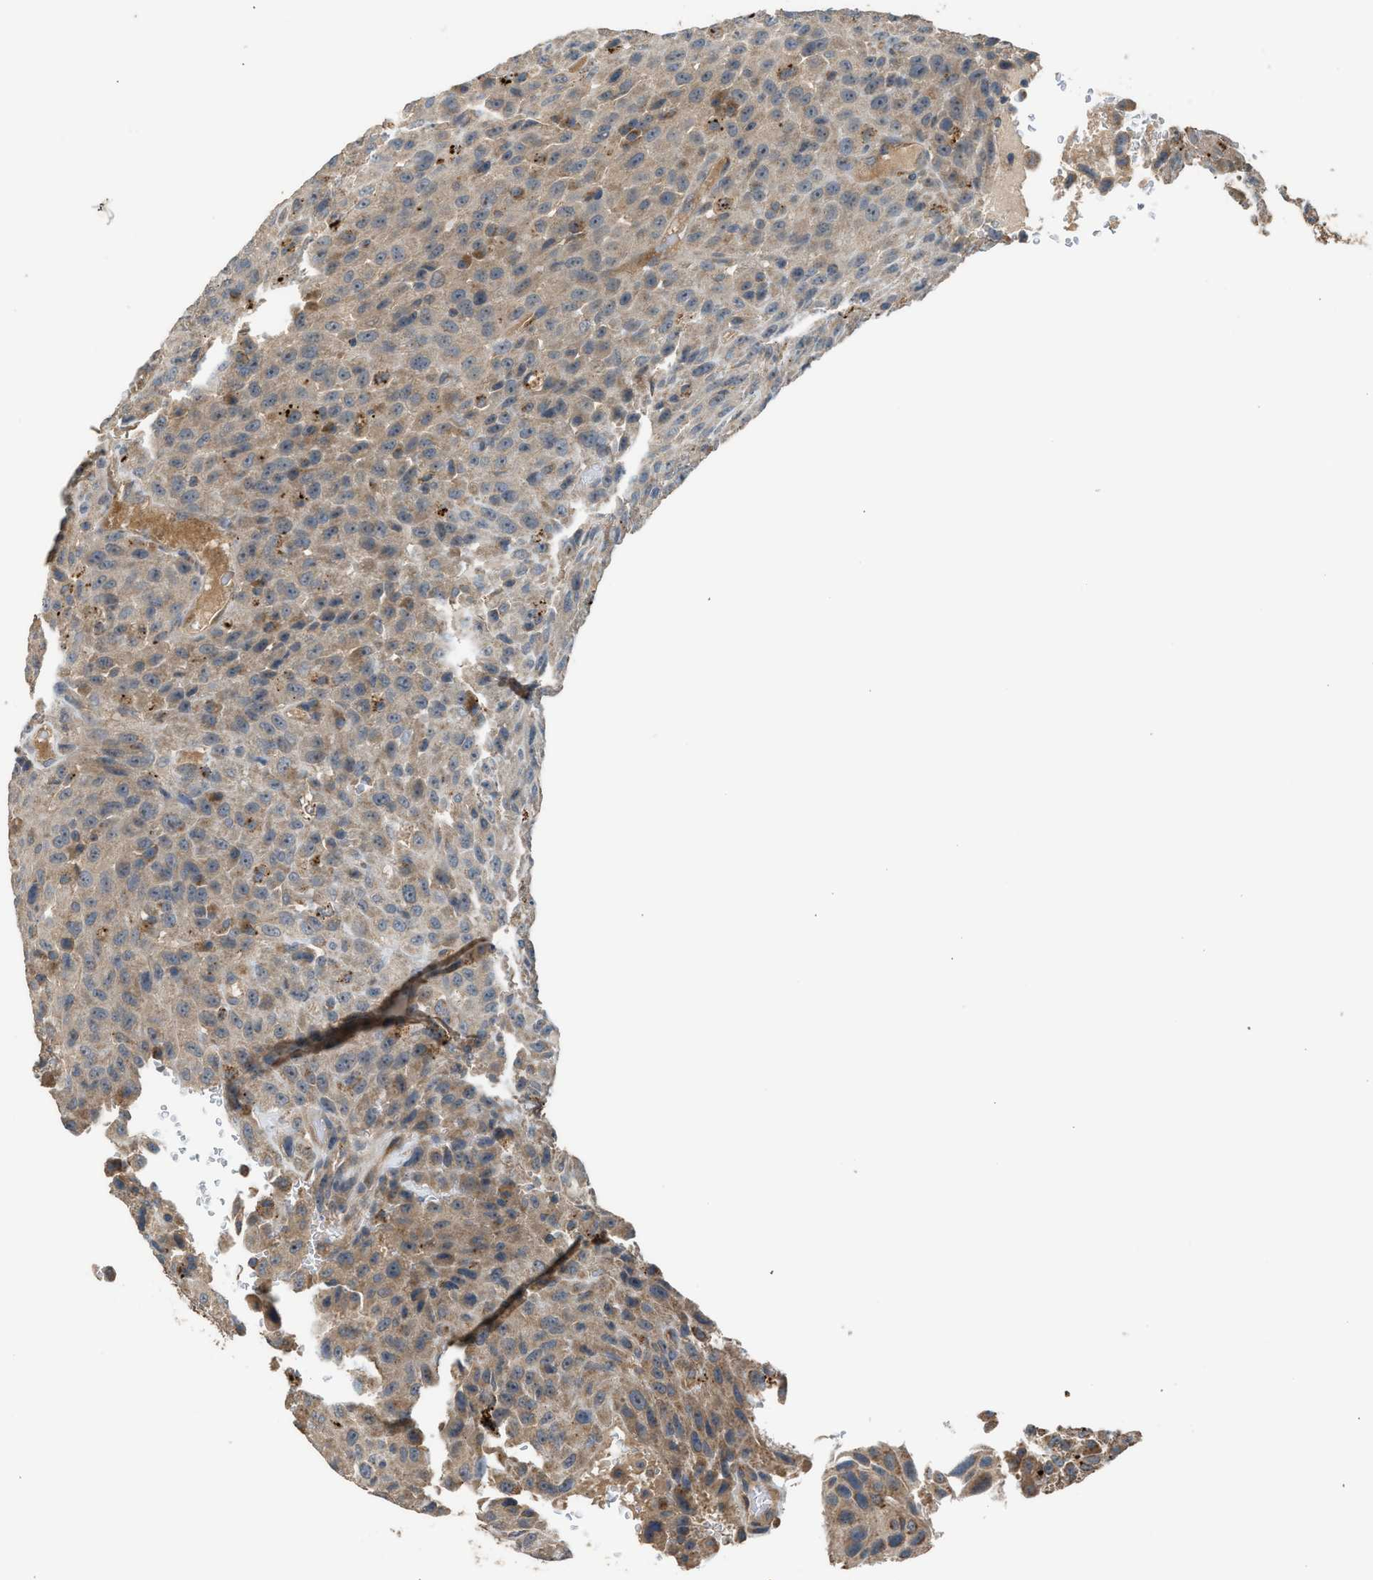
{"staining": {"intensity": "moderate", "quantity": ">75%", "location": "cytoplasmic/membranous"}, "tissue": "urothelial cancer", "cell_type": "Tumor cells", "image_type": "cancer", "snomed": [{"axis": "morphology", "description": "Urothelial carcinoma, High grade"}, {"axis": "topography", "description": "Urinary bladder"}], "caption": "About >75% of tumor cells in human high-grade urothelial carcinoma demonstrate moderate cytoplasmic/membranous protein expression as visualized by brown immunohistochemical staining.", "gene": "STARD3", "patient": {"sex": "male", "age": 66}}